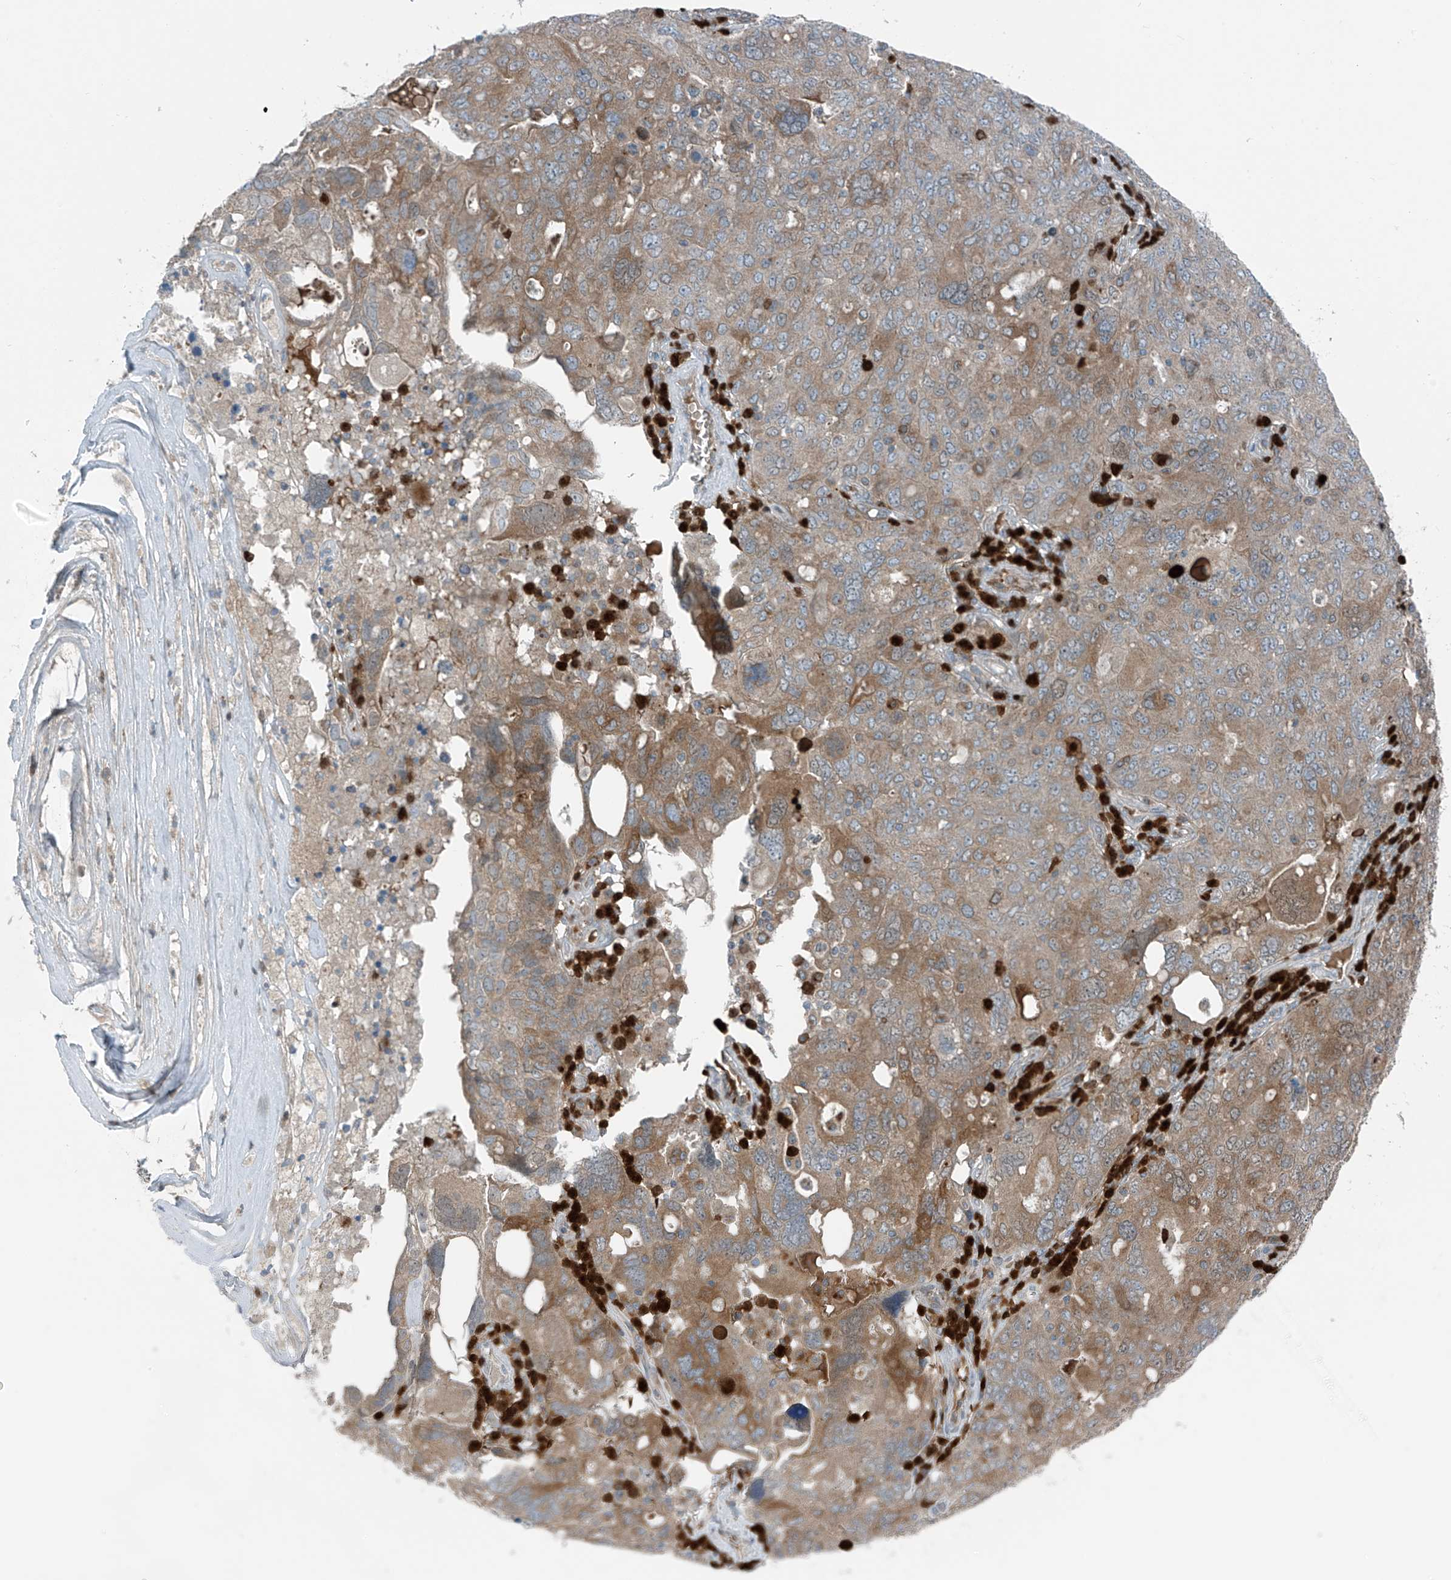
{"staining": {"intensity": "moderate", "quantity": "25%-75%", "location": "cytoplasmic/membranous"}, "tissue": "ovarian cancer", "cell_type": "Tumor cells", "image_type": "cancer", "snomed": [{"axis": "morphology", "description": "Carcinoma, endometroid"}, {"axis": "topography", "description": "Ovary"}], "caption": "DAB (3,3'-diaminobenzidine) immunohistochemical staining of human ovarian cancer (endometroid carcinoma) exhibits moderate cytoplasmic/membranous protein expression in approximately 25%-75% of tumor cells.", "gene": "SLC12A6", "patient": {"sex": "female", "age": 62}}